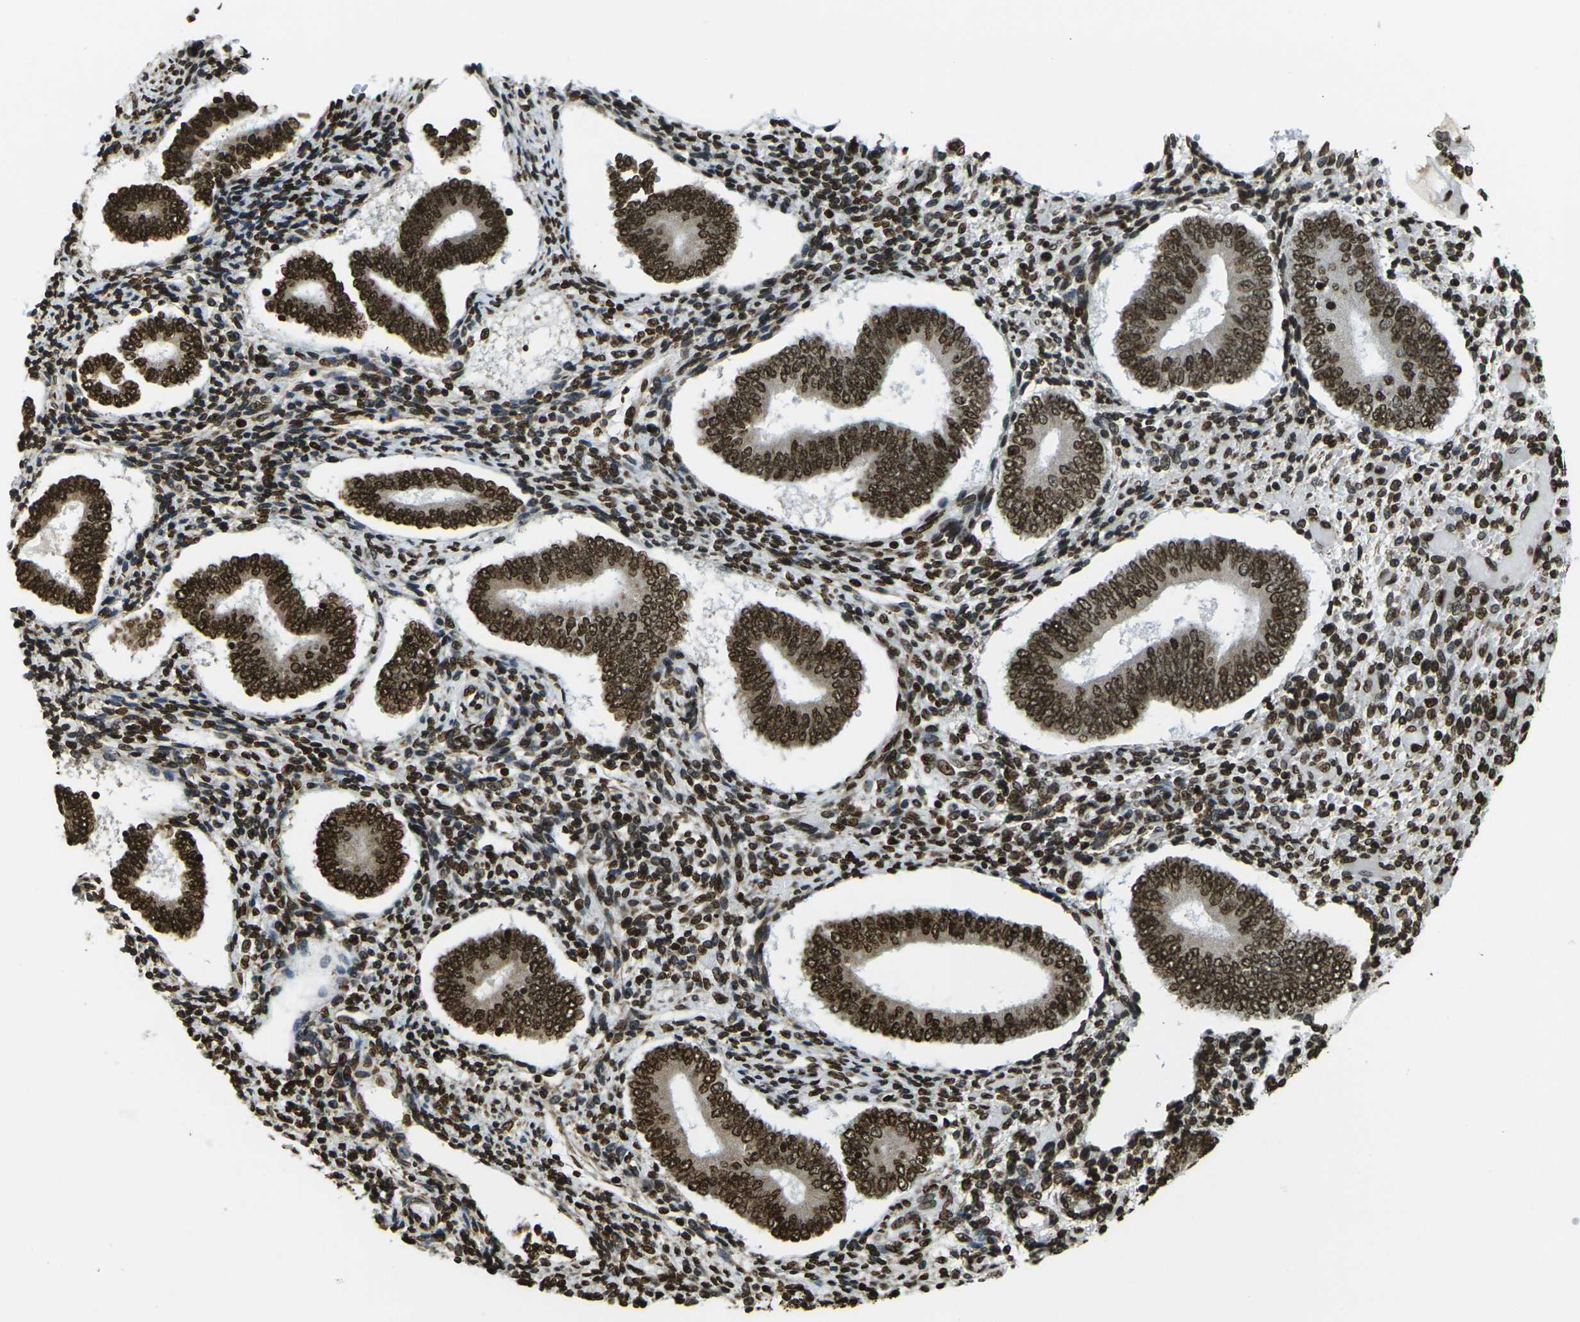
{"staining": {"intensity": "strong", "quantity": ">75%", "location": "nuclear"}, "tissue": "endometrium", "cell_type": "Cells in endometrial stroma", "image_type": "normal", "snomed": [{"axis": "morphology", "description": "Normal tissue, NOS"}, {"axis": "topography", "description": "Endometrium"}], "caption": "Human endometrium stained with a brown dye demonstrates strong nuclear positive positivity in approximately >75% of cells in endometrial stroma.", "gene": "H1", "patient": {"sex": "female", "age": 42}}